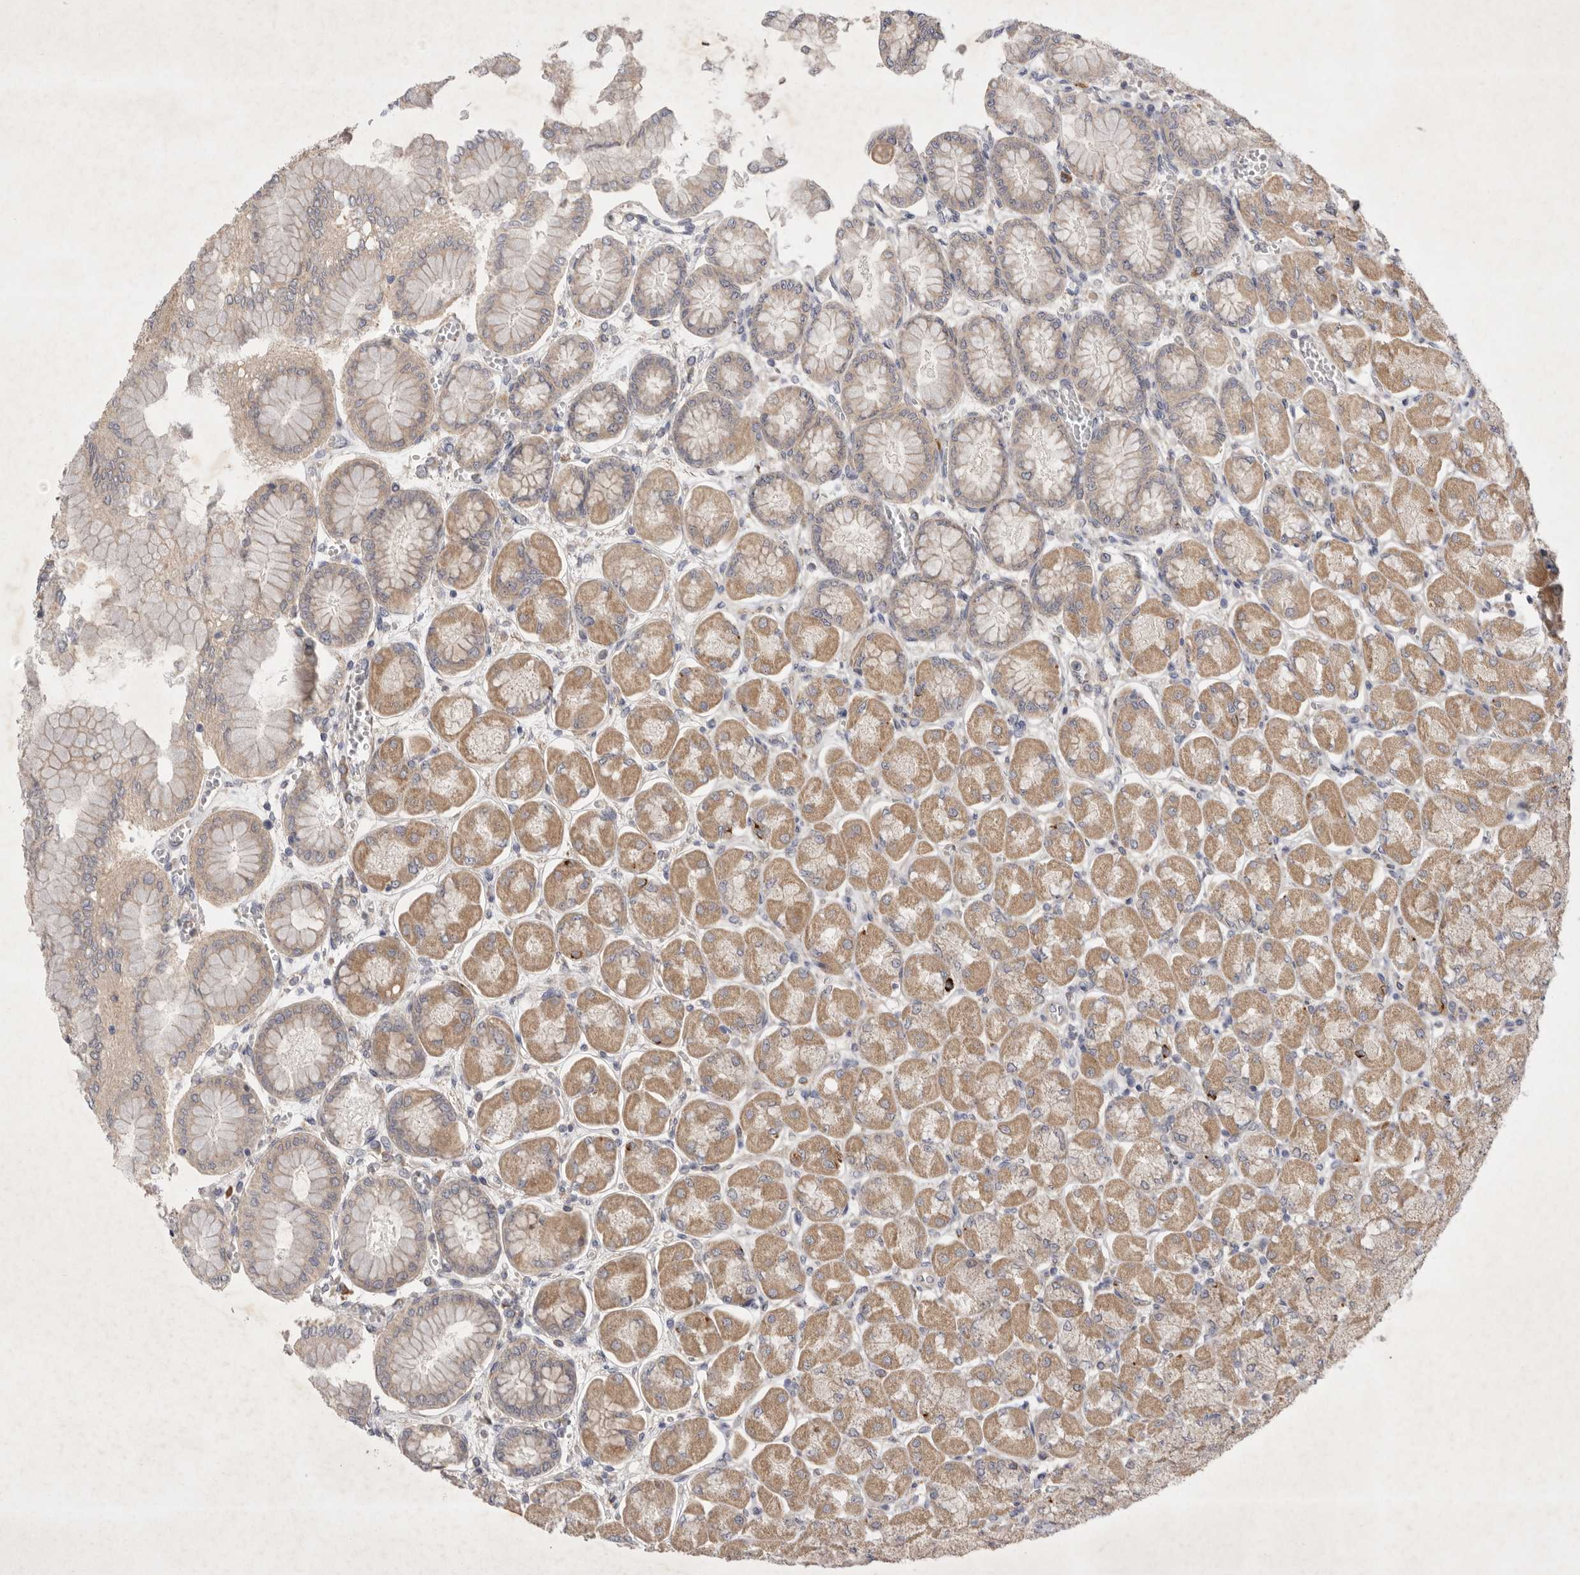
{"staining": {"intensity": "moderate", "quantity": ">75%", "location": "cytoplasmic/membranous"}, "tissue": "stomach", "cell_type": "Glandular cells", "image_type": "normal", "snomed": [{"axis": "morphology", "description": "Normal tissue, NOS"}, {"axis": "topography", "description": "Stomach, upper"}], "caption": "A high-resolution photomicrograph shows immunohistochemistry (IHC) staining of benign stomach, which demonstrates moderate cytoplasmic/membranous staining in about >75% of glandular cells. (DAB (3,3'-diaminobenzidine) IHC with brightfield microscopy, high magnification).", "gene": "PTPDC1", "patient": {"sex": "female", "age": 56}}